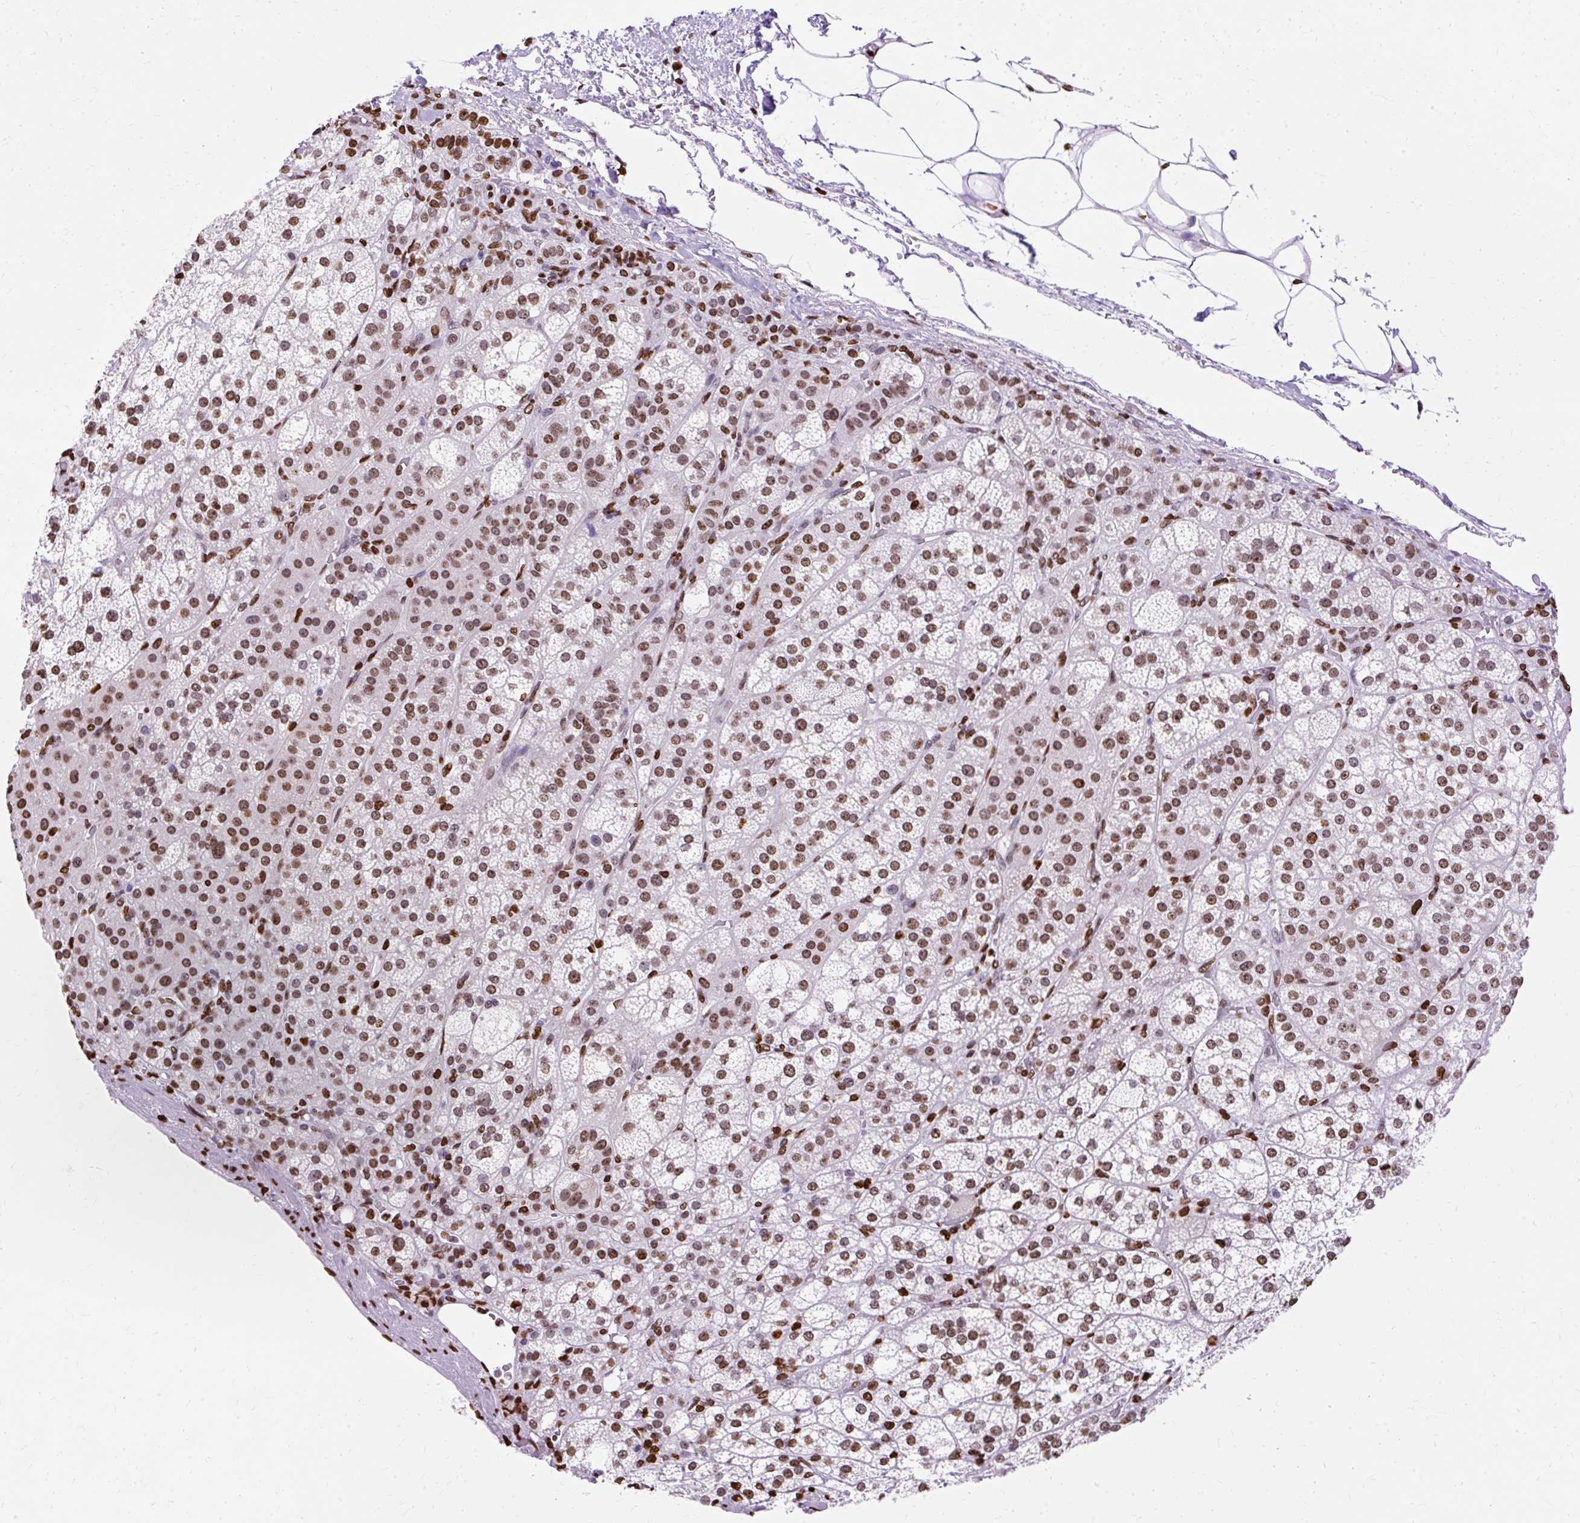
{"staining": {"intensity": "strong", "quantity": ">75%", "location": "nuclear"}, "tissue": "adrenal gland", "cell_type": "Glandular cells", "image_type": "normal", "snomed": [{"axis": "morphology", "description": "Normal tissue, NOS"}, {"axis": "topography", "description": "Adrenal gland"}], "caption": "A brown stain shows strong nuclear expression of a protein in glandular cells of benign adrenal gland. Nuclei are stained in blue.", "gene": "TMEM184C", "patient": {"sex": "female", "age": 60}}